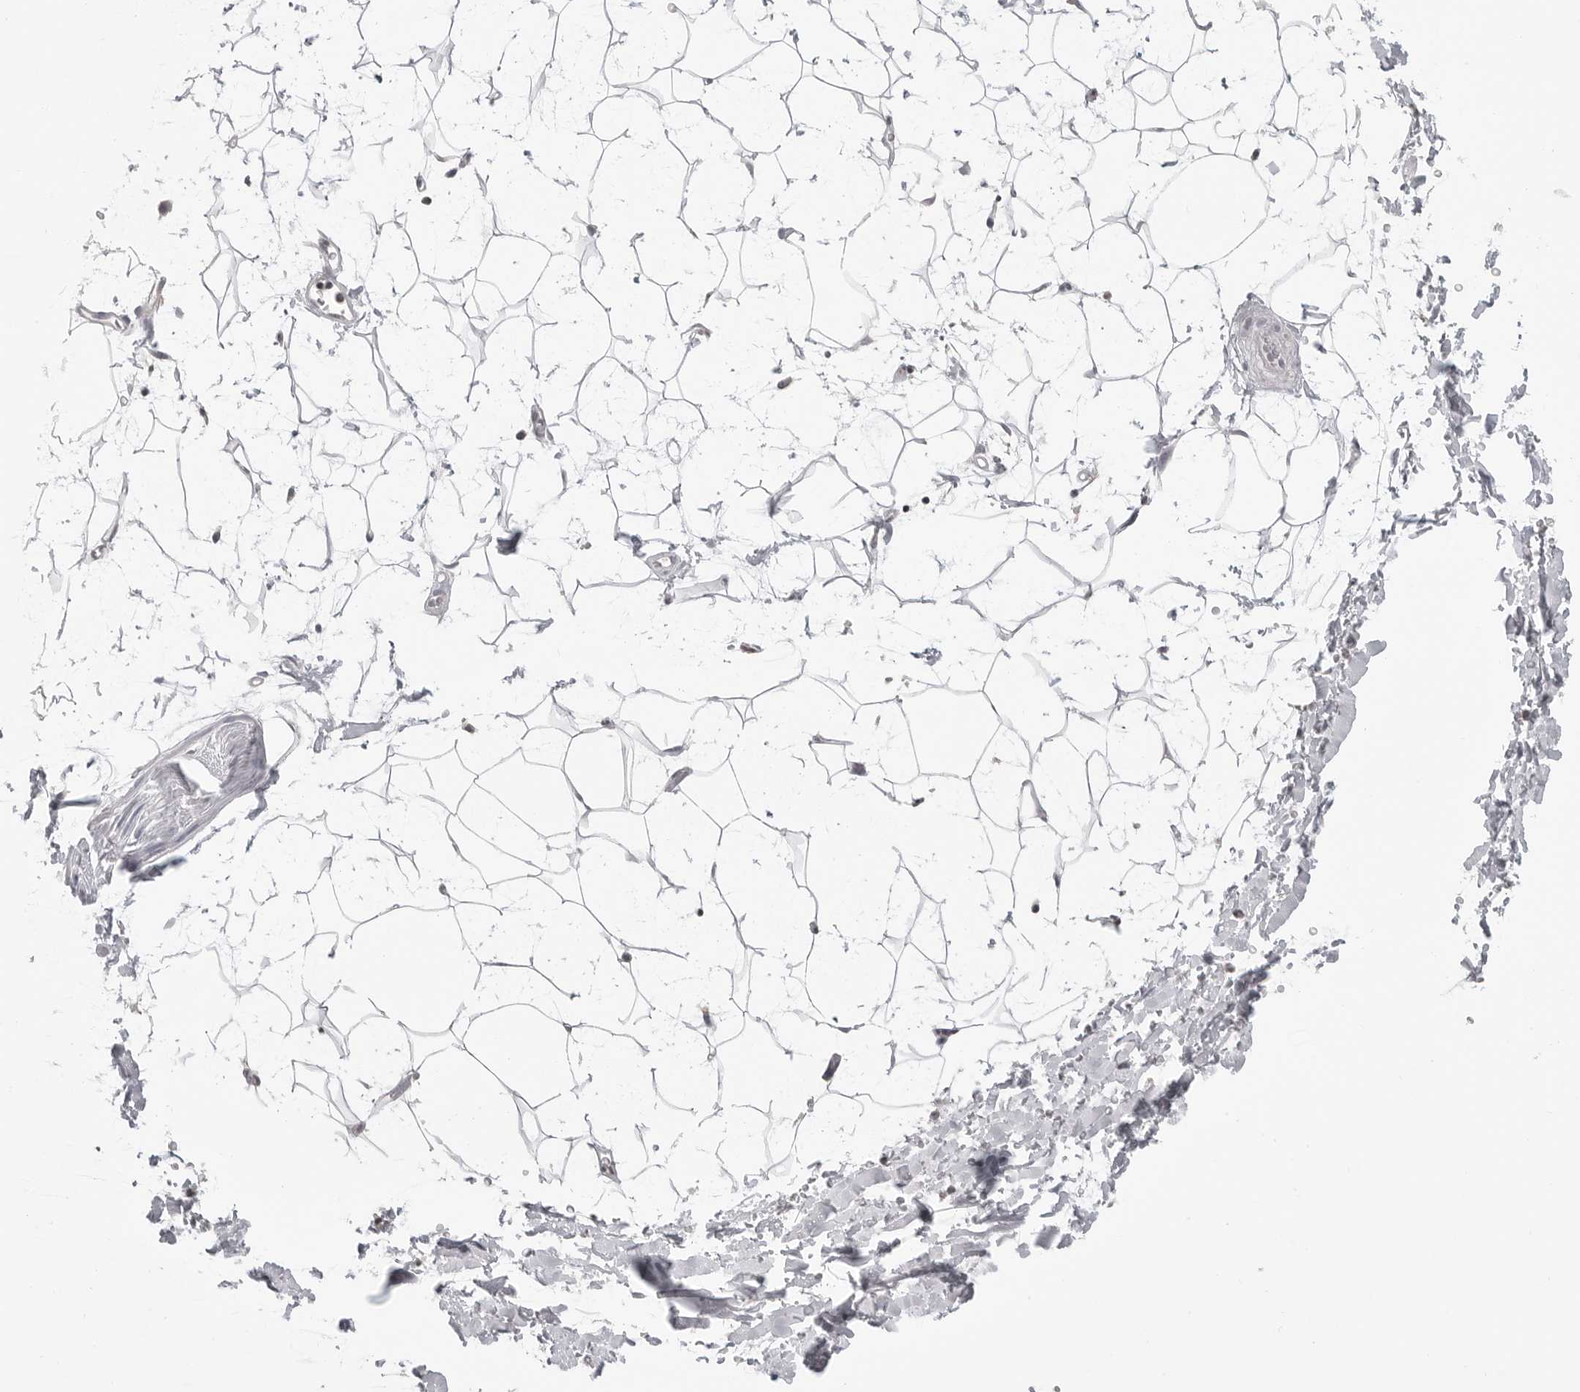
{"staining": {"intensity": "negative", "quantity": "none", "location": "none"}, "tissue": "adipose tissue", "cell_type": "Adipocytes", "image_type": "normal", "snomed": [{"axis": "morphology", "description": "Normal tissue, NOS"}, {"axis": "topography", "description": "Soft tissue"}], "caption": "An image of adipose tissue stained for a protein displays no brown staining in adipocytes. The staining was performed using DAB (3,3'-diaminobenzidine) to visualize the protein expression in brown, while the nuclei were stained in blue with hematoxylin (Magnification: 20x).", "gene": "IFNGR1", "patient": {"sex": "male", "age": 72}}